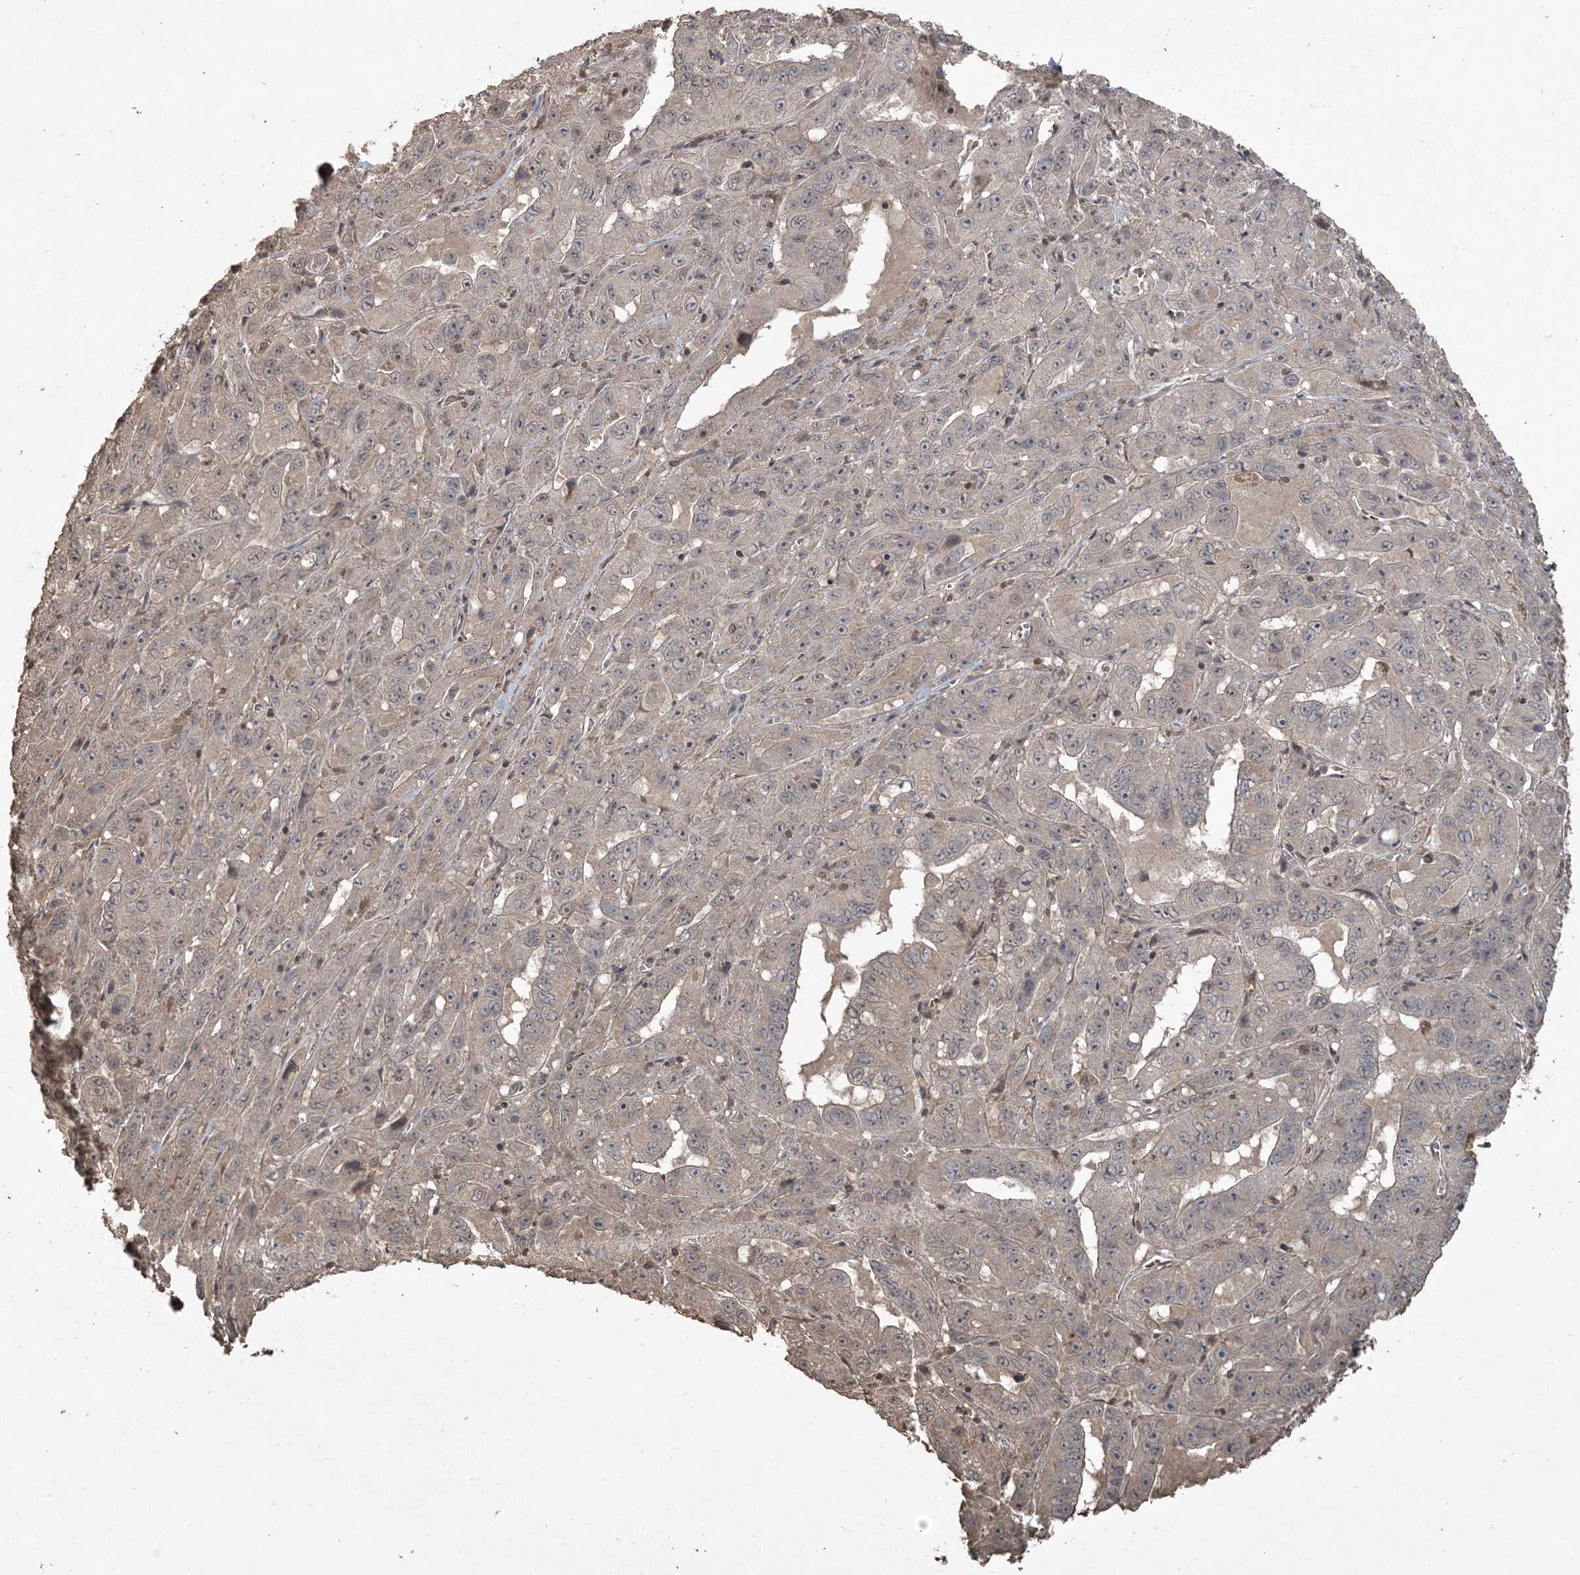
{"staining": {"intensity": "weak", "quantity": "<25%", "location": "cytoplasmic/membranous"}, "tissue": "pancreatic cancer", "cell_type": "Tumor cells", "image_type": "cancer", "snomed": [{"axis": "morphology", "description": "Adenocarcinoma, NOS"}, {"axis": "topography", "description": "Pancreas"}], "caption": "An immunohistochemistry (IHC) histopathology image of adenocarcinoma (pancreatic) is shown. There is no staining in tumor cells of adenocarcinoma (pancreatic).", "gene": "EFCAB8", "patient": {"sex": "male", "age": 63}}